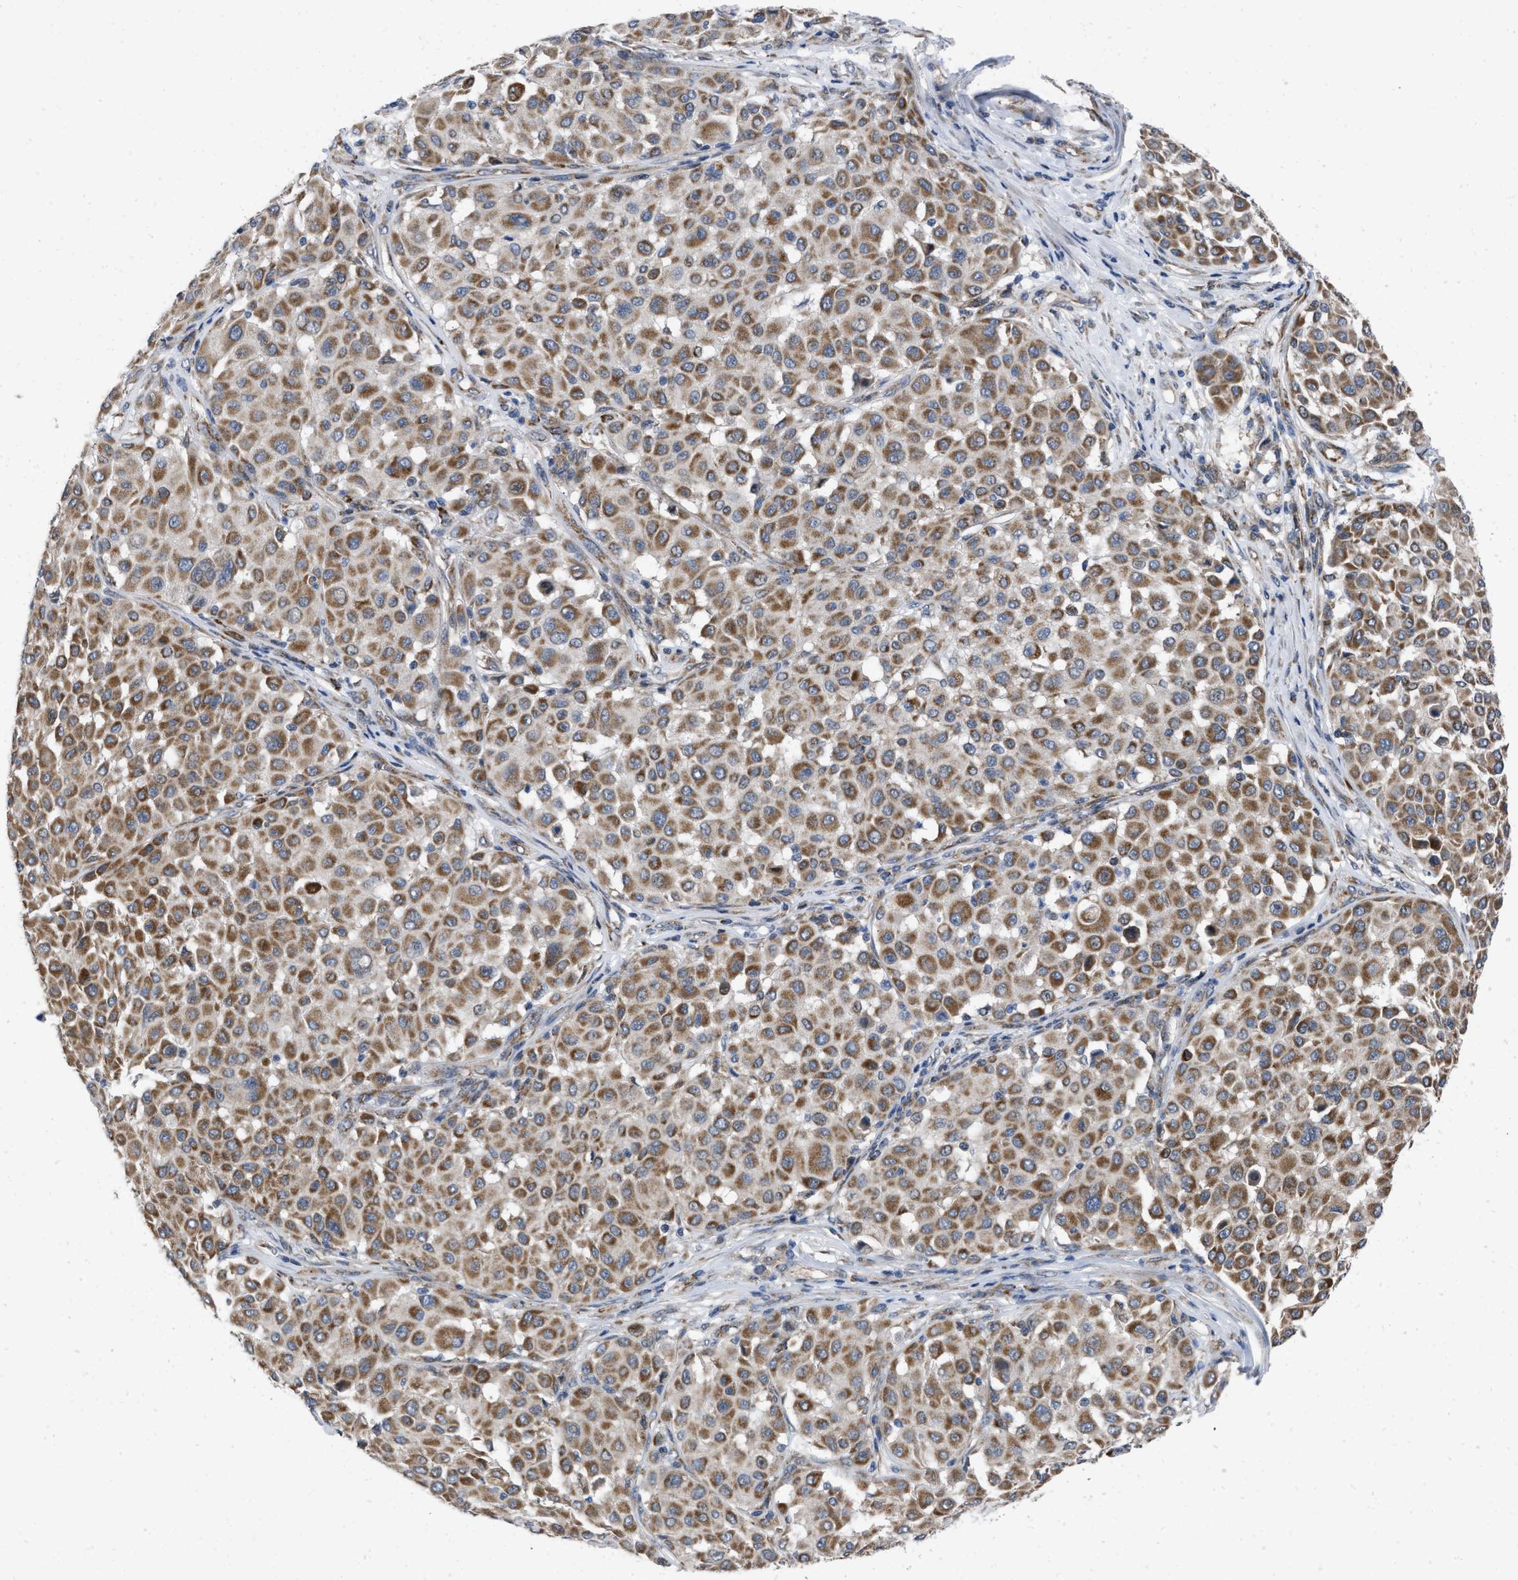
{"staining": {"intensity": "strong", "quantity": ">75%", "location": "cytoplasmic/membranous"}, "tissue": "melanoma", "cell_type": "Tumor cells", "image_type": "cancer", "snomed": [{"axis": "morphology", "description": "Malignant melanoma, Metastatic site"}, {"axis": "topography", "description": "Soft tissue"}], "caption": "The photomicrograph displays immunohistochemical staining of malignant melanoma (metastatic site). There is strong cytoplasmic/membranous expression is present in approximately >75% of tumor cells.", "gene": "AKAP1", "patient": {"sex": "male", "age": 41}}